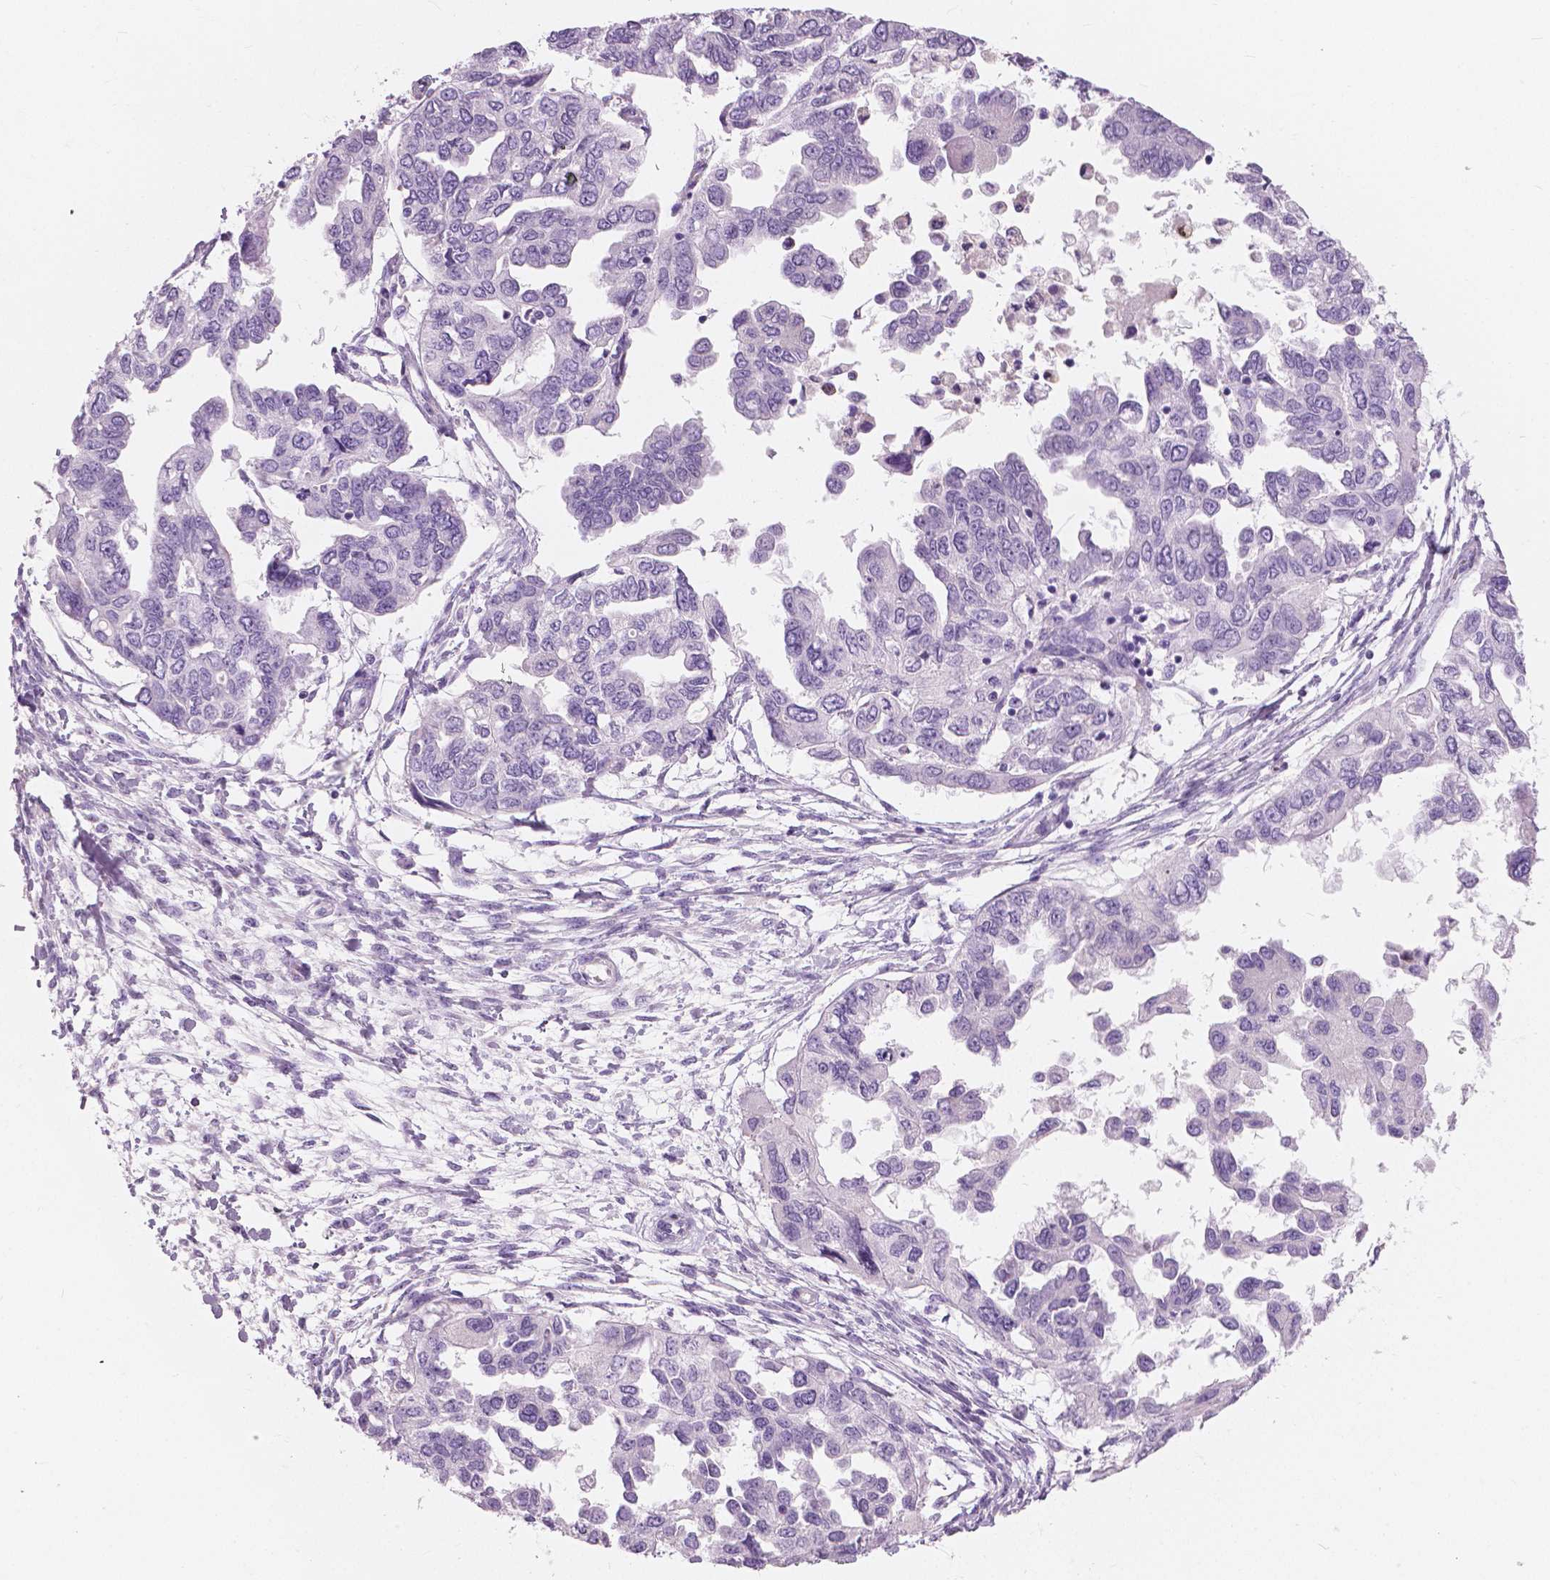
{"staining": {"intensity": "negative", "quantity": "none", "location": "none"}, "tissue": "ovarian cancer", "cell_type": "Tumor cells", "image_type": "cancer", "snomed": [{"axis": "morphology", "description": "Cystadenocarcinoma, serous, NOS"}, {"axis": "topography", "description": "Ovary"}], "caption": "Image shows no significant protein staining in tumor cells of serous cystadenocarcinoma (ovarian).", "gene": "CXCR2", "patient": {"sex": "female", "age": 53}}